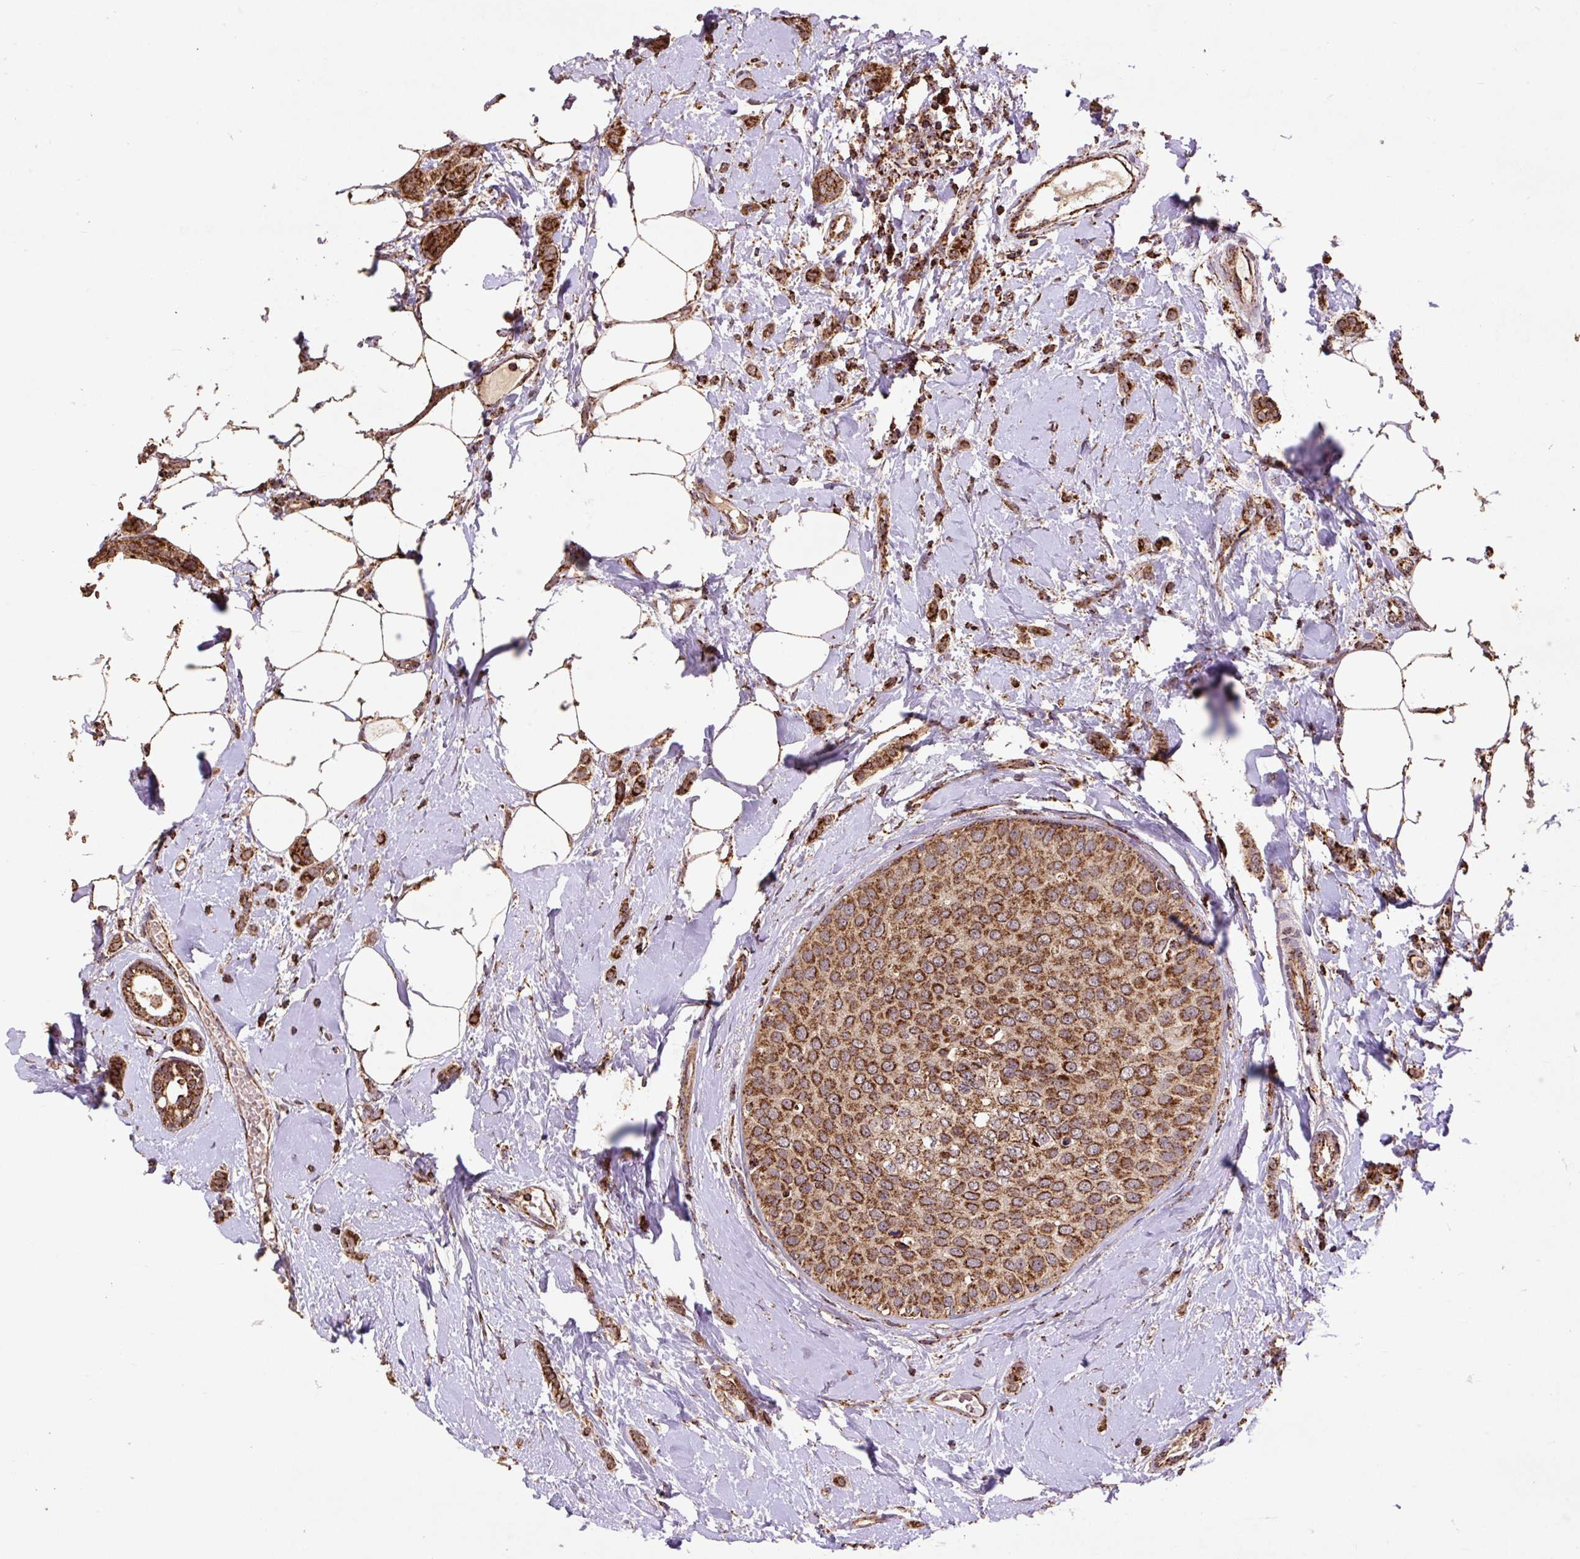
{"staining": {"intensity": "moderate", "quantity": ">75%", "location": "cytoplasmic/membranous"}, "tissue": "breast cancer", "cell_type": "Tumor cells", "image_type": "cancer", "snomed": [{"axis": "morphology", "description": "Duct carcinoma"}, {"axis": "topography", "description": "Breast"}], "caption": "The histopathology image displays staining of invasive ductal carcinoma (breast), revealing moderate cytoplasmic/membranous protein positivity (brown color) within tumor cells. The staining was performed using DAB to visualize the protein expression in brown, while the nuclei were stained in blue with hematoxylin (Magnification: 20x).", "gene": "ATP5F1A", "patient": {"sex": "female", "age": 72}}